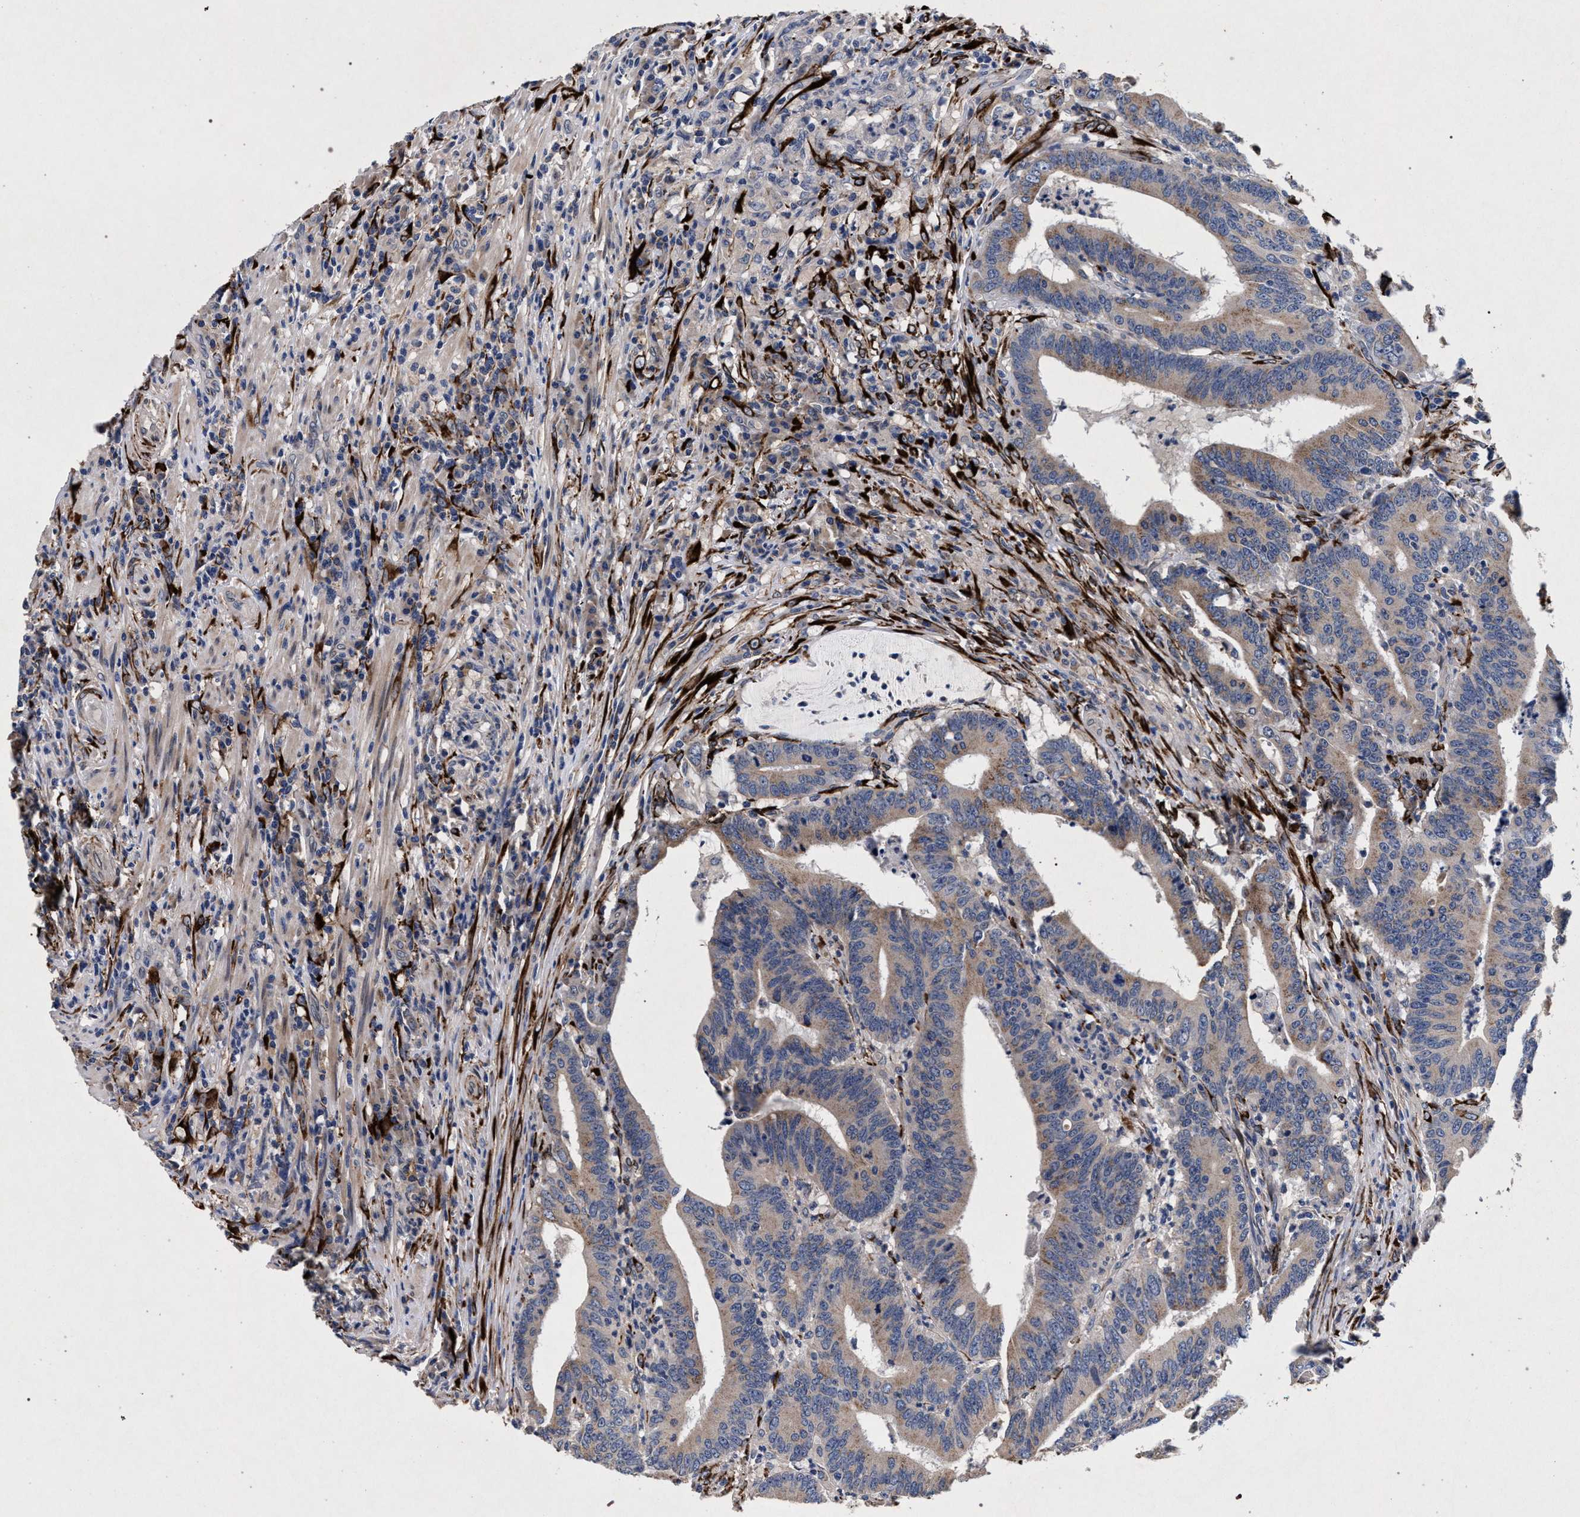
{"staining": {"intensity": "weak", "quantity": "25%-75%", "location": "cytoplasmic/membranous"}, "tissue": "colorectal cancer", "cell_type": "Tumor cells", "image_type": "cancer", "snomed": [{"axis": "morphology", "description": "Adenocarcinoma, NOS"}, {"axis": "topography", "description": "Colon"}], "caption": "The micrograph reveals a brown stain indicating the presence of a protein in the cytoplasmic/membranous of tumor cells in colorectal cancer (adenocarcinoma).", "gene": "NEK7", "patient": {"sex": "female", "age": 66}}